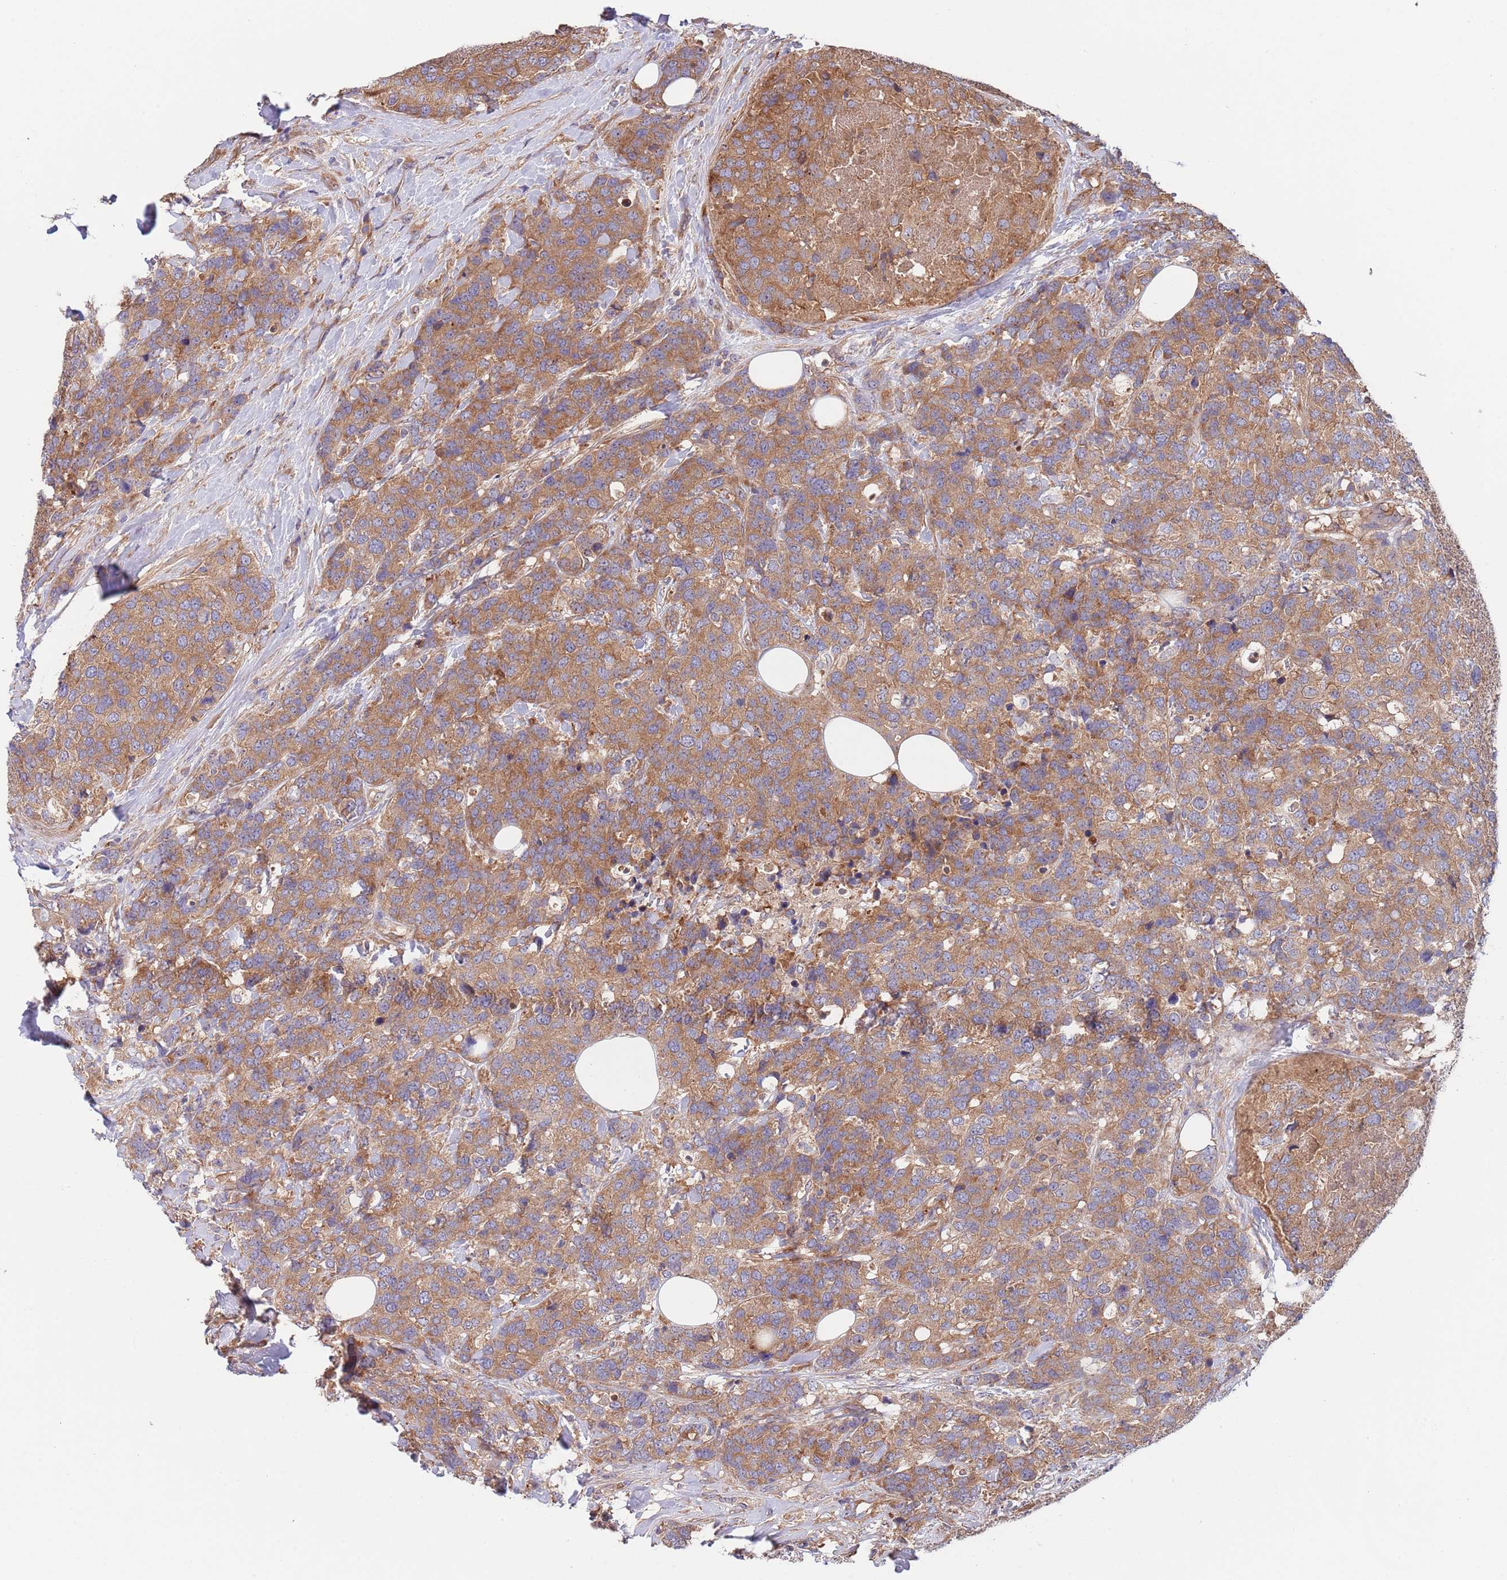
{"staining": {"intensity": "moderate", "quantity": ">75%", "location": "cytoplasmic/membranous"}, "tissue": "breast cancer", "cell_type": "Tumor cells", "image_type": "cancer", "snomed": [{"axis": "morphology", "description": "Lobular carcinoma"}, {"axis": "topography", "description": "Breast"}], "caption": "The histopathology image displays a brown stain indicating the presence of a protein in the cytoplasmic/membranous of tumor cells in breast lobular carcinoma.", "gene": "EIF3F", "patient": {"sex": "female", "age": 59}}